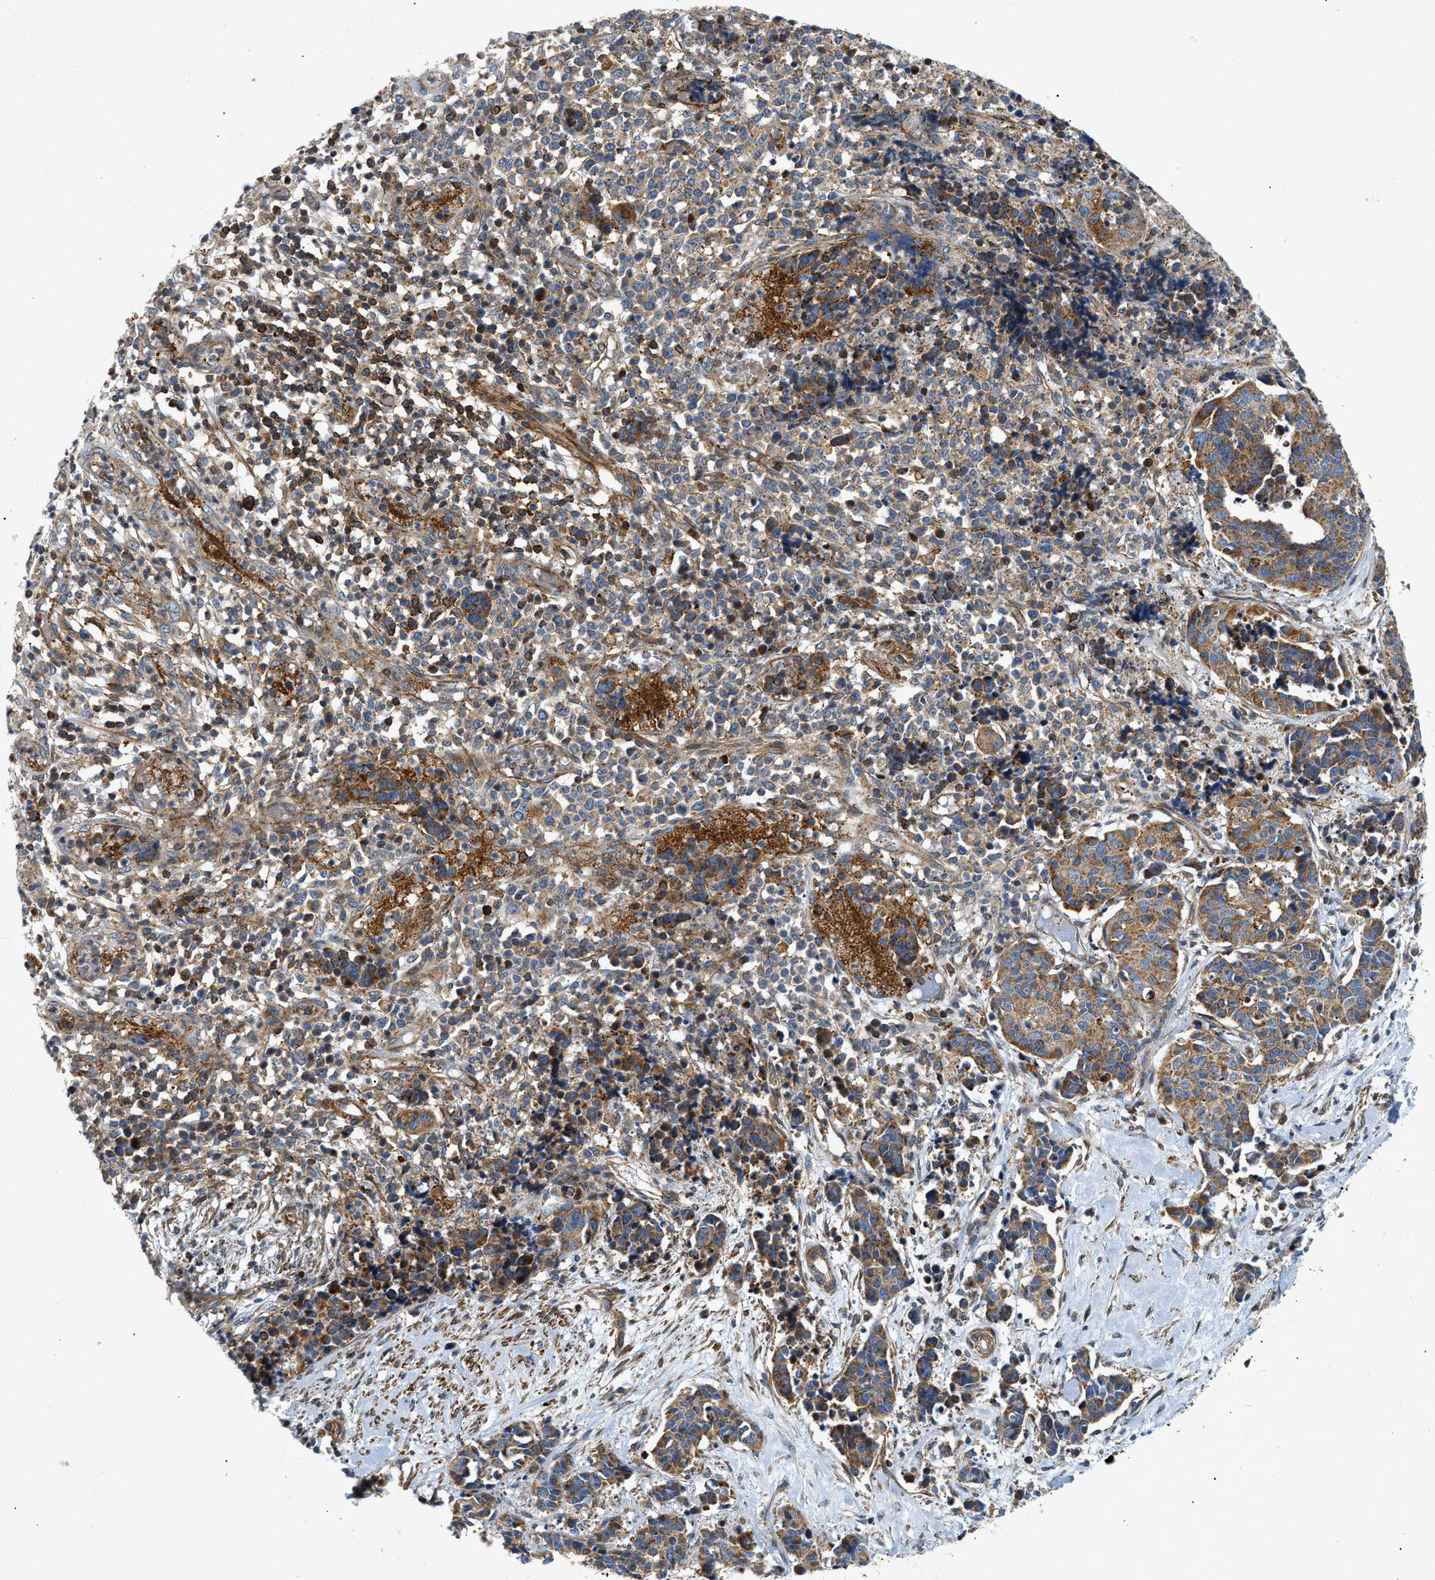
{"staining": {"intensity": "moderate", "quantity": ">75%", "location": "cytoplasmic/membranous"}, "tissue": "cervical cancer", "cell_type": "Tumor cells", "image_type": "cancer", "snomed": [{"axis": "morphology", "description": "Squamous cell carcinoma, NOS"}, {"axis": "topography", "description": "Cervix"}], "caption": "Immunohistochemistry (IHC) (DAB) staining of human cervical squamous cell carcinoma exhibits moderate cytoplasmic/membranous protein staining in about >75% of tumor cells.", "gene": "DHODH", "patient": {"sex": "female", "age": 35}}